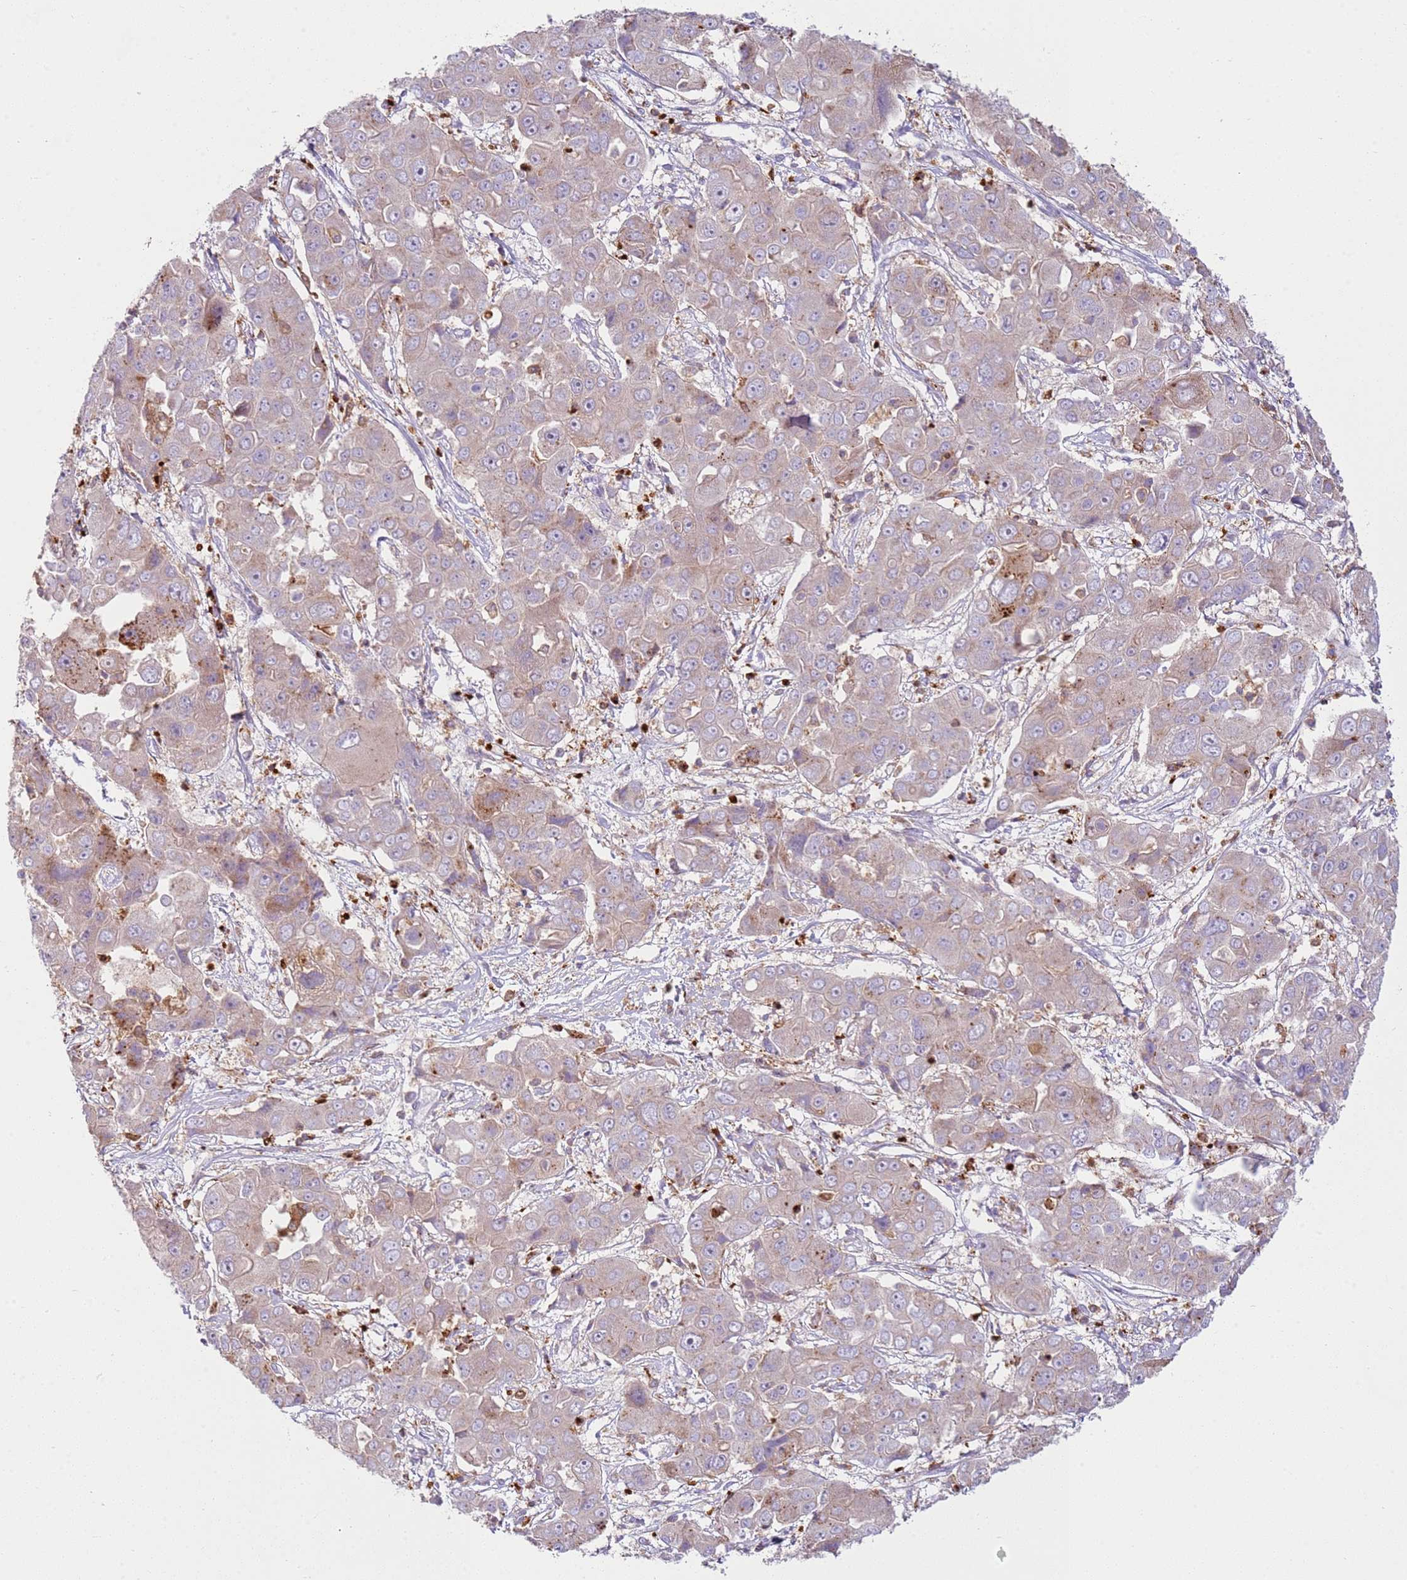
{"staining": {"intensity": "moderate", "quantity": "<25%", "location": "cytoplasmic/membranous"}, "tissue": "liver cancer", "cell_type": "Tumor cells", "image_type": "cancer", "snomed": [{"axis": "morphology", "description": "Cholangiocarcinoma"}, {"axis": "topography", "description": "Liver"}], "caption": "Liver cholangiocarcinoma tissue shows moderate cytoplasmic/membranous expression in approximately <25% of tumor cells, visualized by immunohistochemistry.", "gene": "TTPAL", "patient": {"sex": "male", "age": 67}}